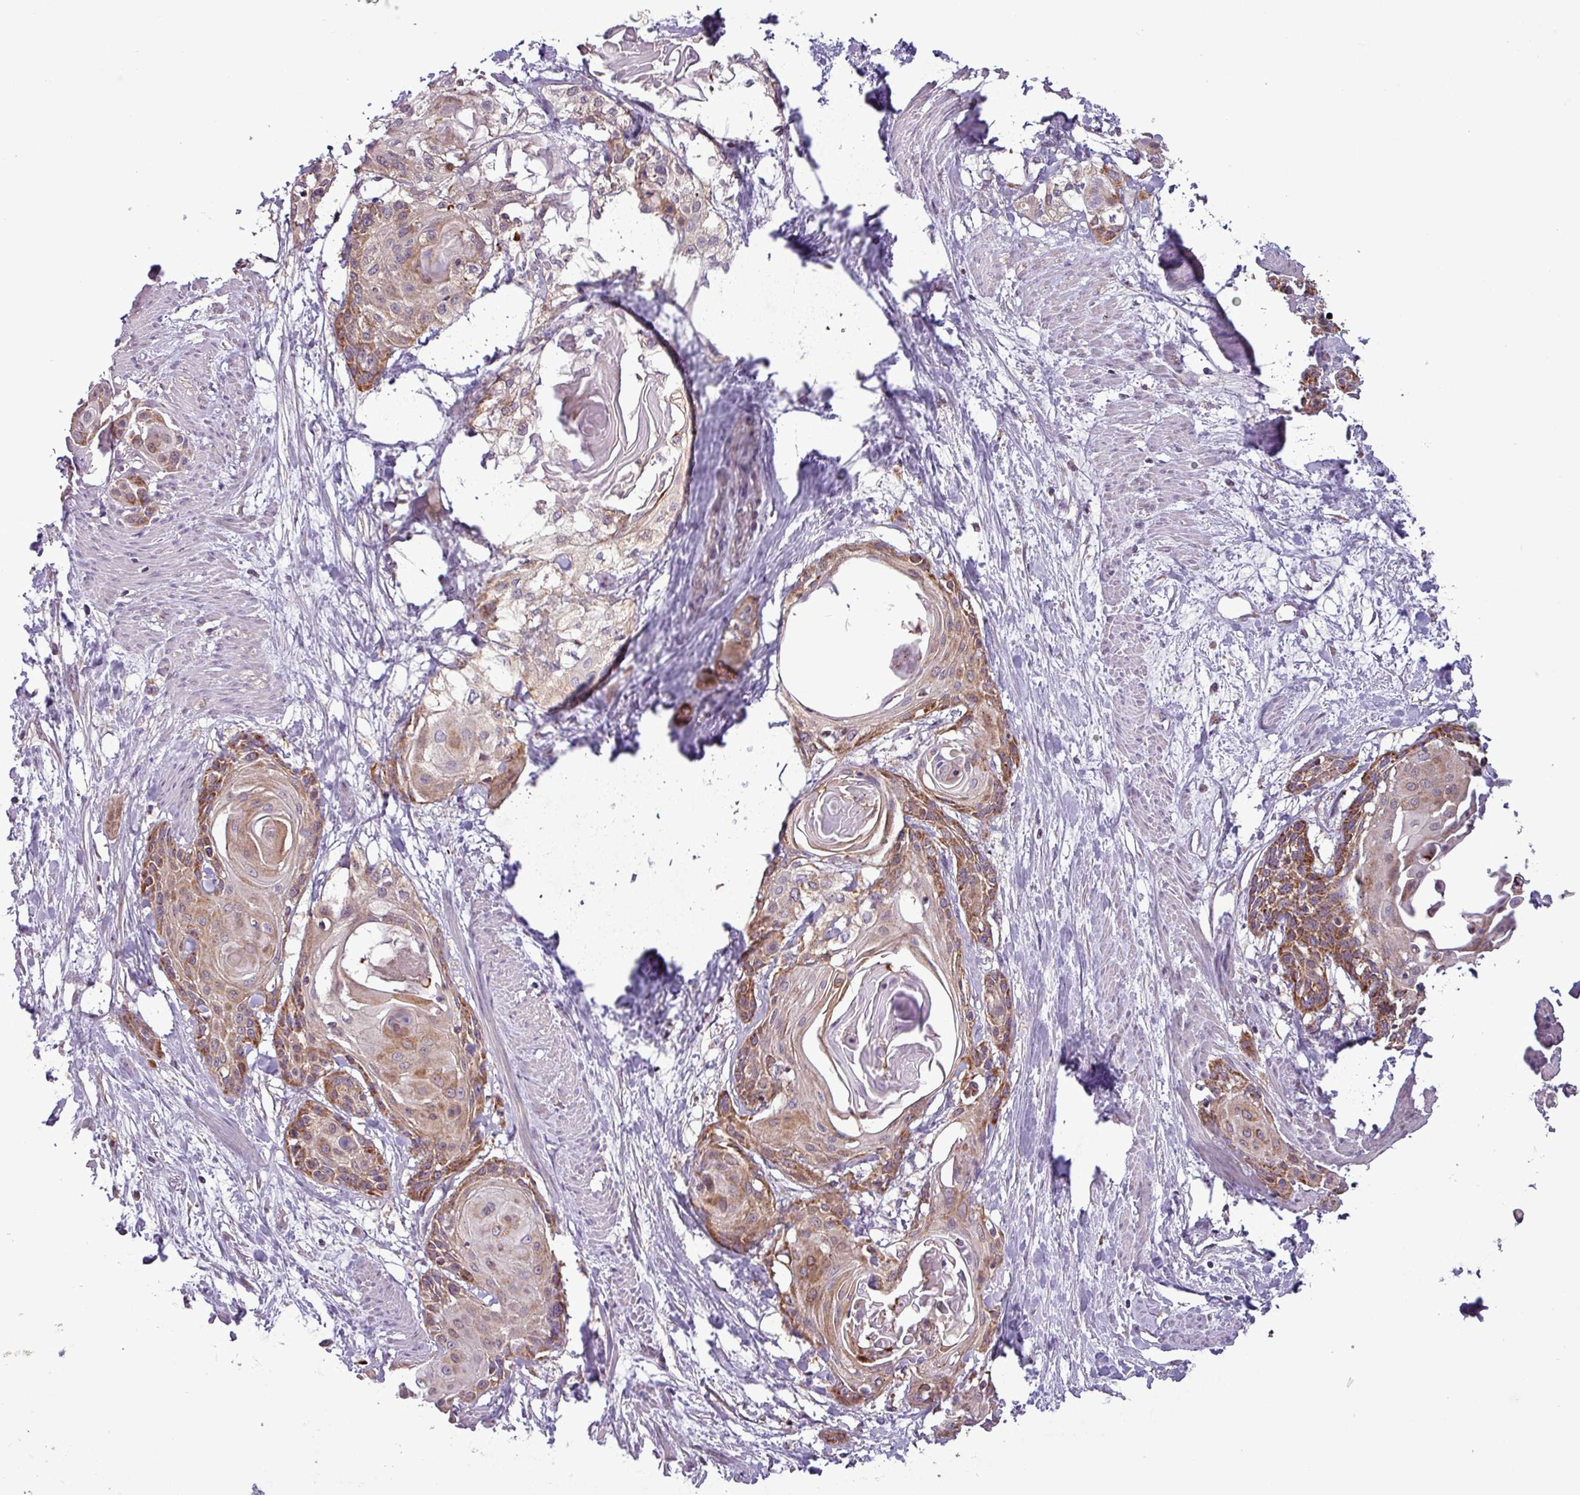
{"staining": {"intensity": "moderate", "quantity": ">75%", "location": "cytoplasmic/membranous"}, "tissue": "cervical cancer", "cell_type": "Tumor cells", "image_type": "cancer", "snomed": [{"axis": "morphology", "description": "Squamous cell carcinoma, NOS"}, {"axis": "topography", "description": "Cervix"}], "caption": "Immunohistochemical staining of cervical squamous cell carcinoma reveals medium levels of moderate cytoplasmic/membranous staining in approximately >75% of tumor cells. Immunohistochemistry stains the protein in brown and the nuclei are stained blue.", "gene": "MCTP2", "patient": {"sex": "female", "age": 57}}